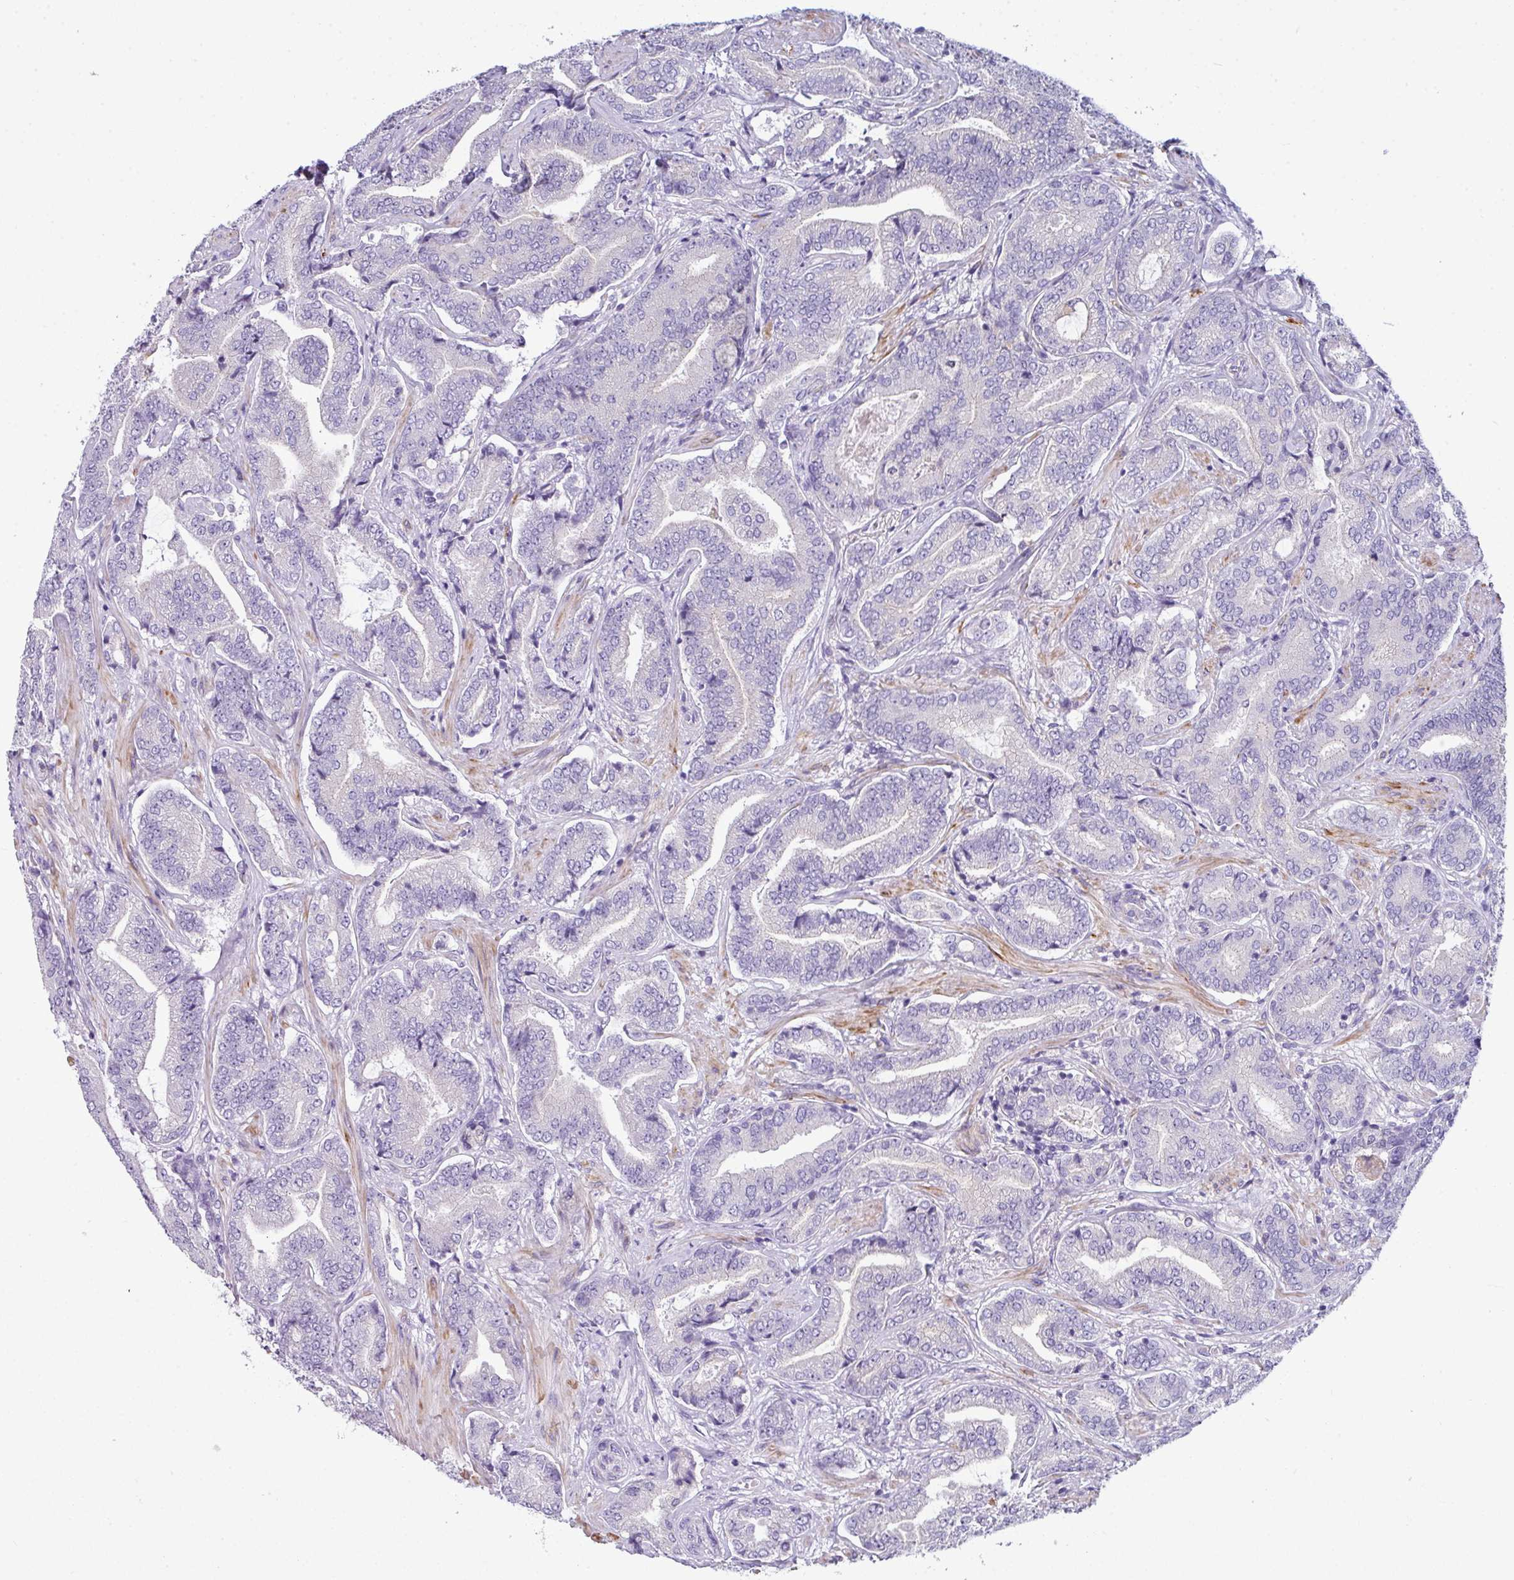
{"staining": {"intensity": "negative", "quantity": "none", "location": "none"}, "tissue": "prostate cancer", "cell_type": "Tumor cells", "image_type": "cancer", "snomed": [{"axis": "morphology", "description": "Adenocarcinoma, Low grade"}, {"axis": "topography", "description": "Prostate and seminal vesicle, NOS"}], "caption": "Tumor cells are negative for protein expression in human prostate adenocarcinoma (low-grade).", "gene": "ABCC5", "patient": {"sex": "male", "age": 61}}